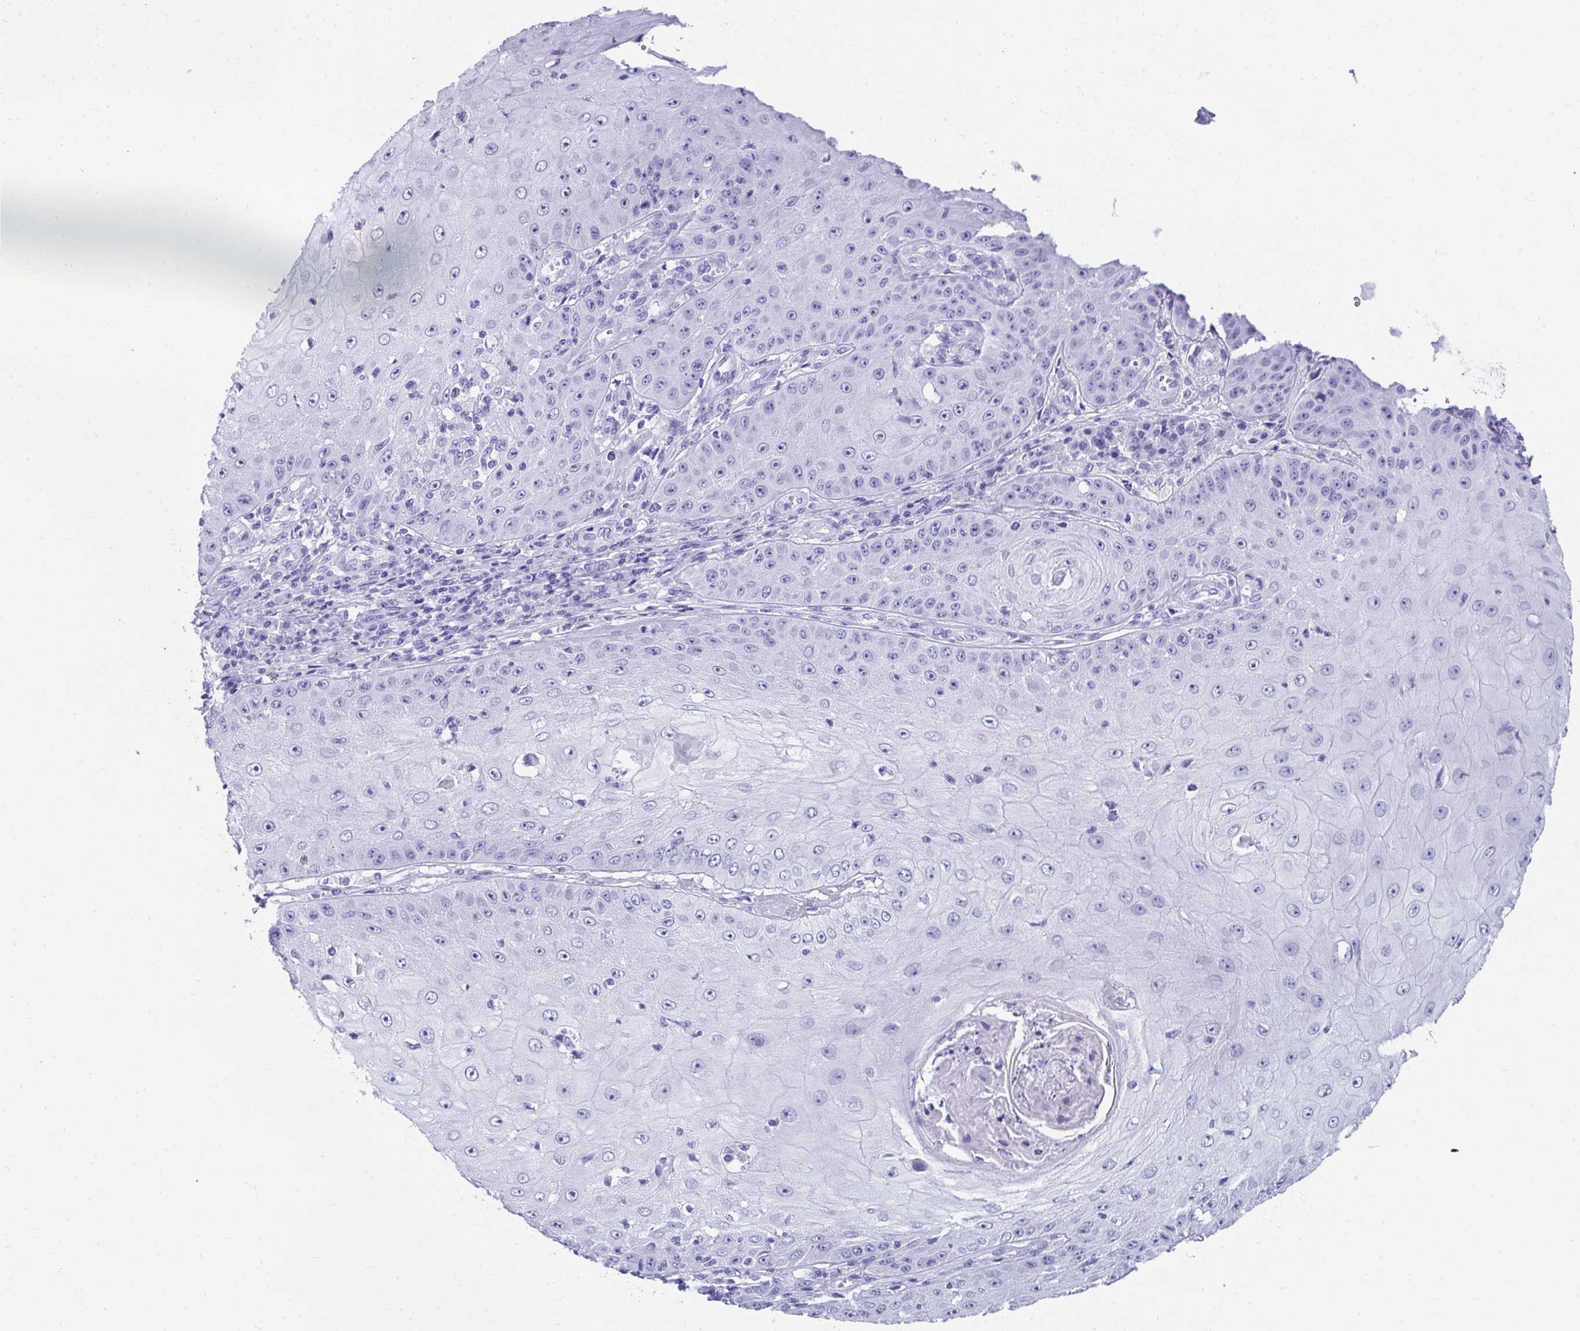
{"staining": {"intensity": "negative", "quantity": "none", "location": "none"}, "tissue": "skin cancer", "cell_type": "Tumor cells", "image_type": "cancer", "snomed": [{"axis": "morphology", "description": "Squamous cell carcinoma, NOS"}, {"axis": "topography", "description": "Skin"}], "caption": "Immunohistochemical staining of human squamous cell carcinoma (skin) reveals no significant staining in tumor cells. (DAB immunohistochemistry visualized using brightfield microscopy, high magnification).", "gene": "HGD", "patient": {"sex": "male", "age": 70}}